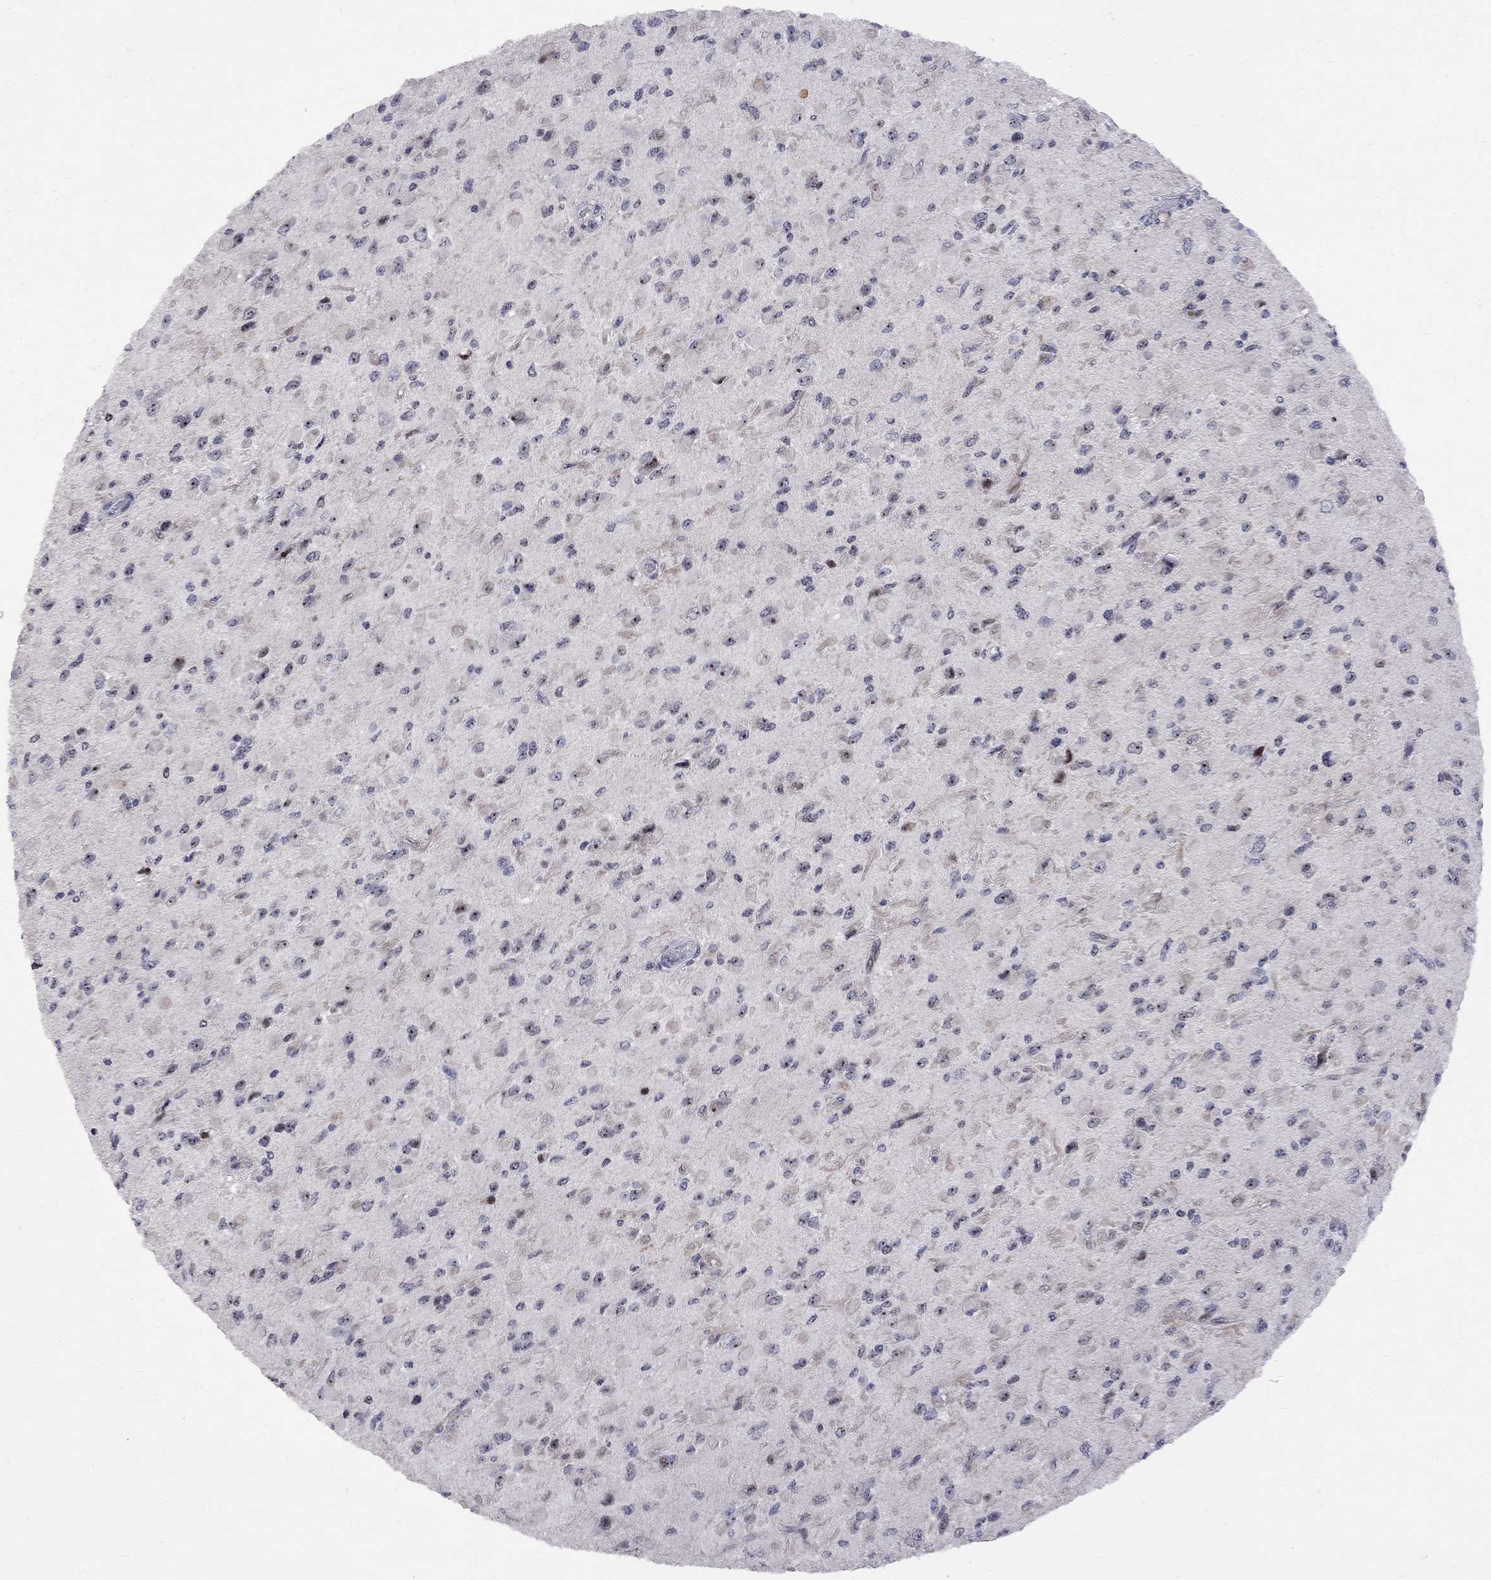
{"staining": {"intensity": "strong", "quantity": "25%-75%", "location": "nuclear"}, "tissue": "glioma", "cell_type": "Tumor cells", "image_type": "cancer", "snomed": [{"axis": "morphology", "description": "Glioma, malignant, High grade"}, {"axis": "topography", "description": "Cerebral cortex"}], "caption": "Protein staining of malignant high-grade glioma tissue reveals strong nuclear expression in about 25%-75% of tumor cells.", "gene": "DHX33", "patient": {"sex": "male", "age": 35}}